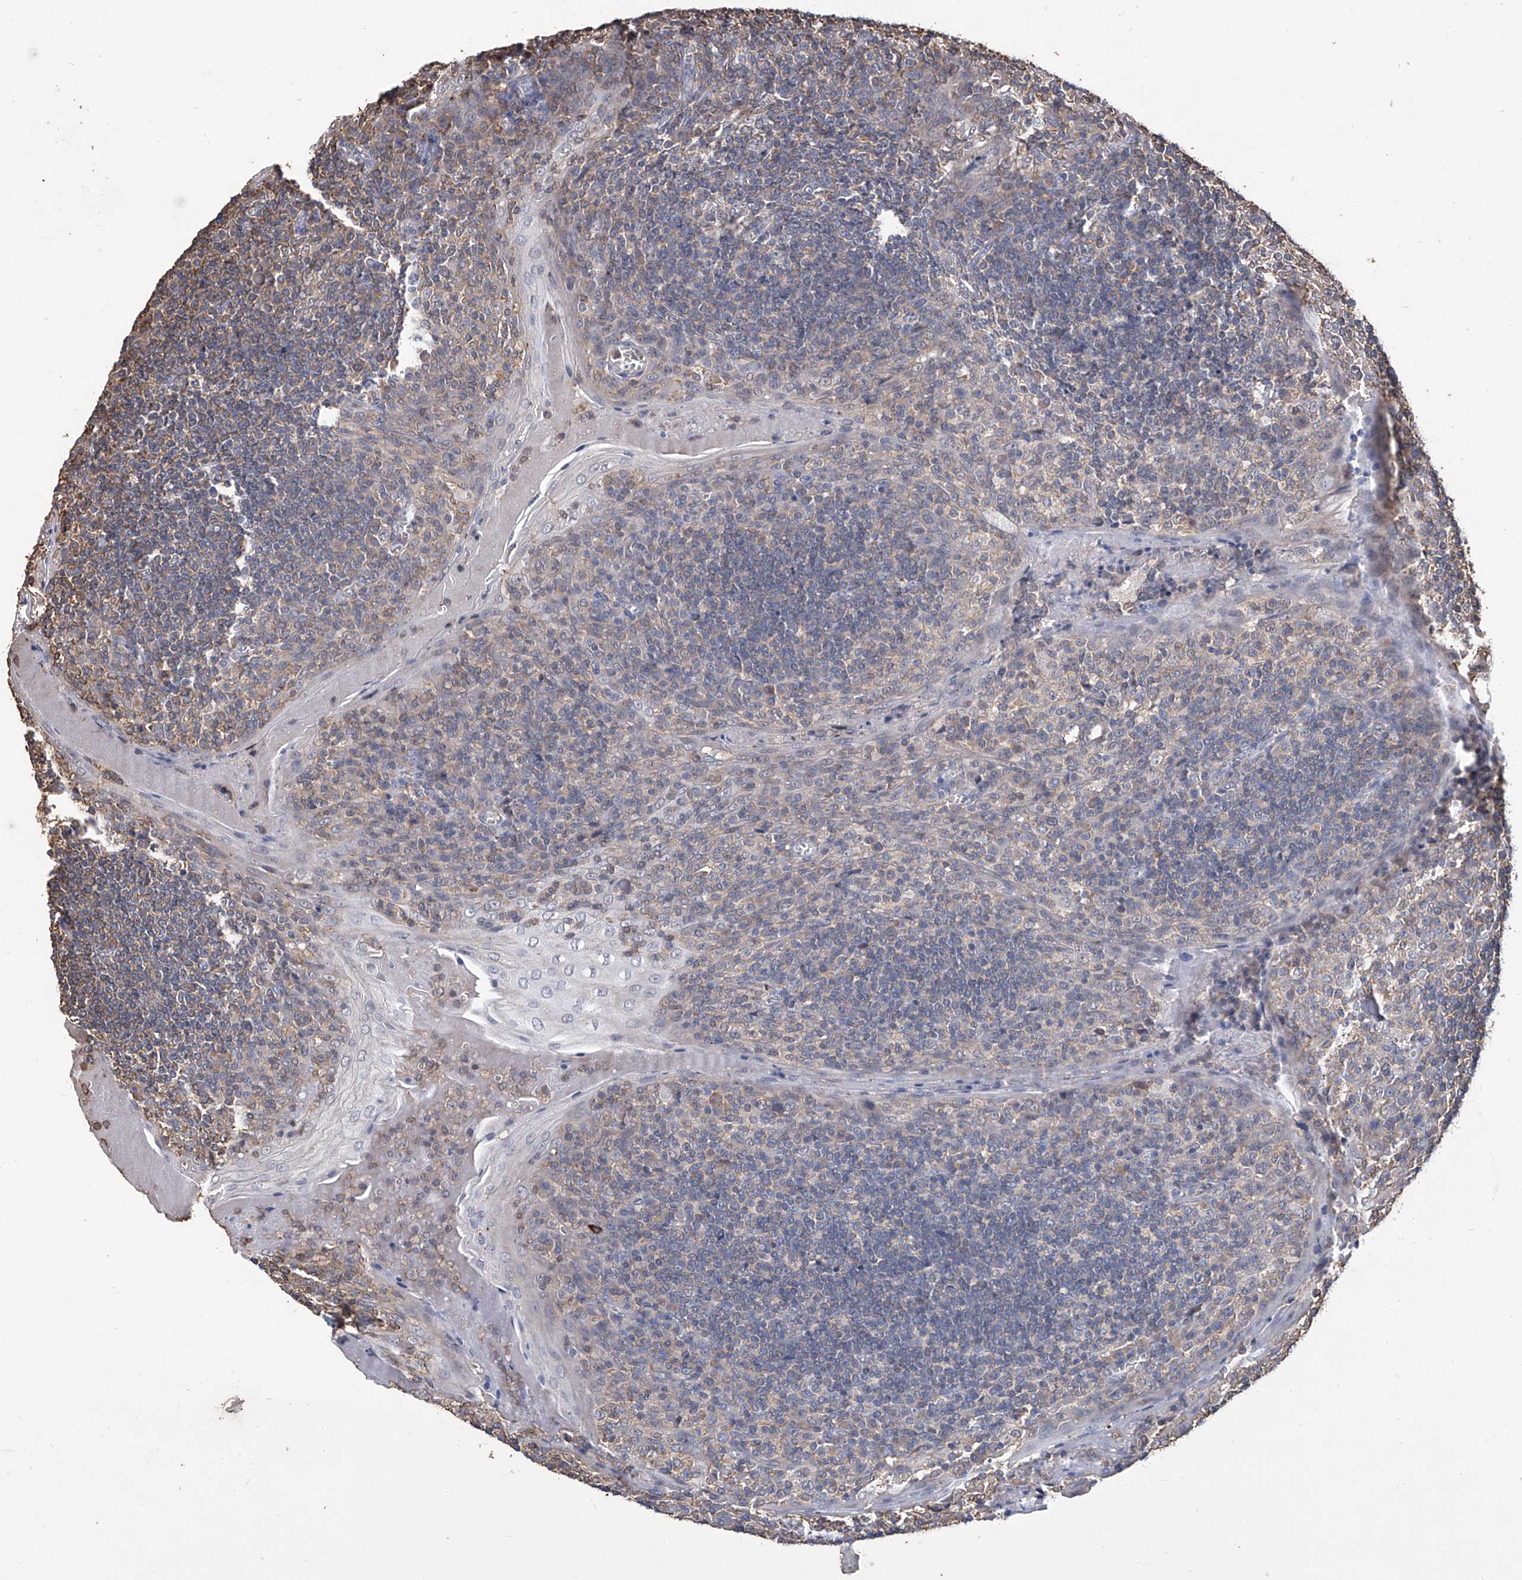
{"staining": {"intensity": "weak", "quantity": "<25%", "location": "cytoplasmic/membranous"}, "tissue": "tonsil", "cell_type": "Germinal center cells", "image_type": "normal", "snomed": [{"axis": "morphology", "description": "Normal tissue, NOS"}, {"axis": "topography", "description": "Tonsil"}], "caption": "Immunohistochemistry (IHC) image of normal tonsil: tonsil stained with DAB (3,3'-diaminobenzidine) shows no significant protein staining in germinal center cells.", "gene": "GPT", "patient": {"sex": "male", "age": 27}}